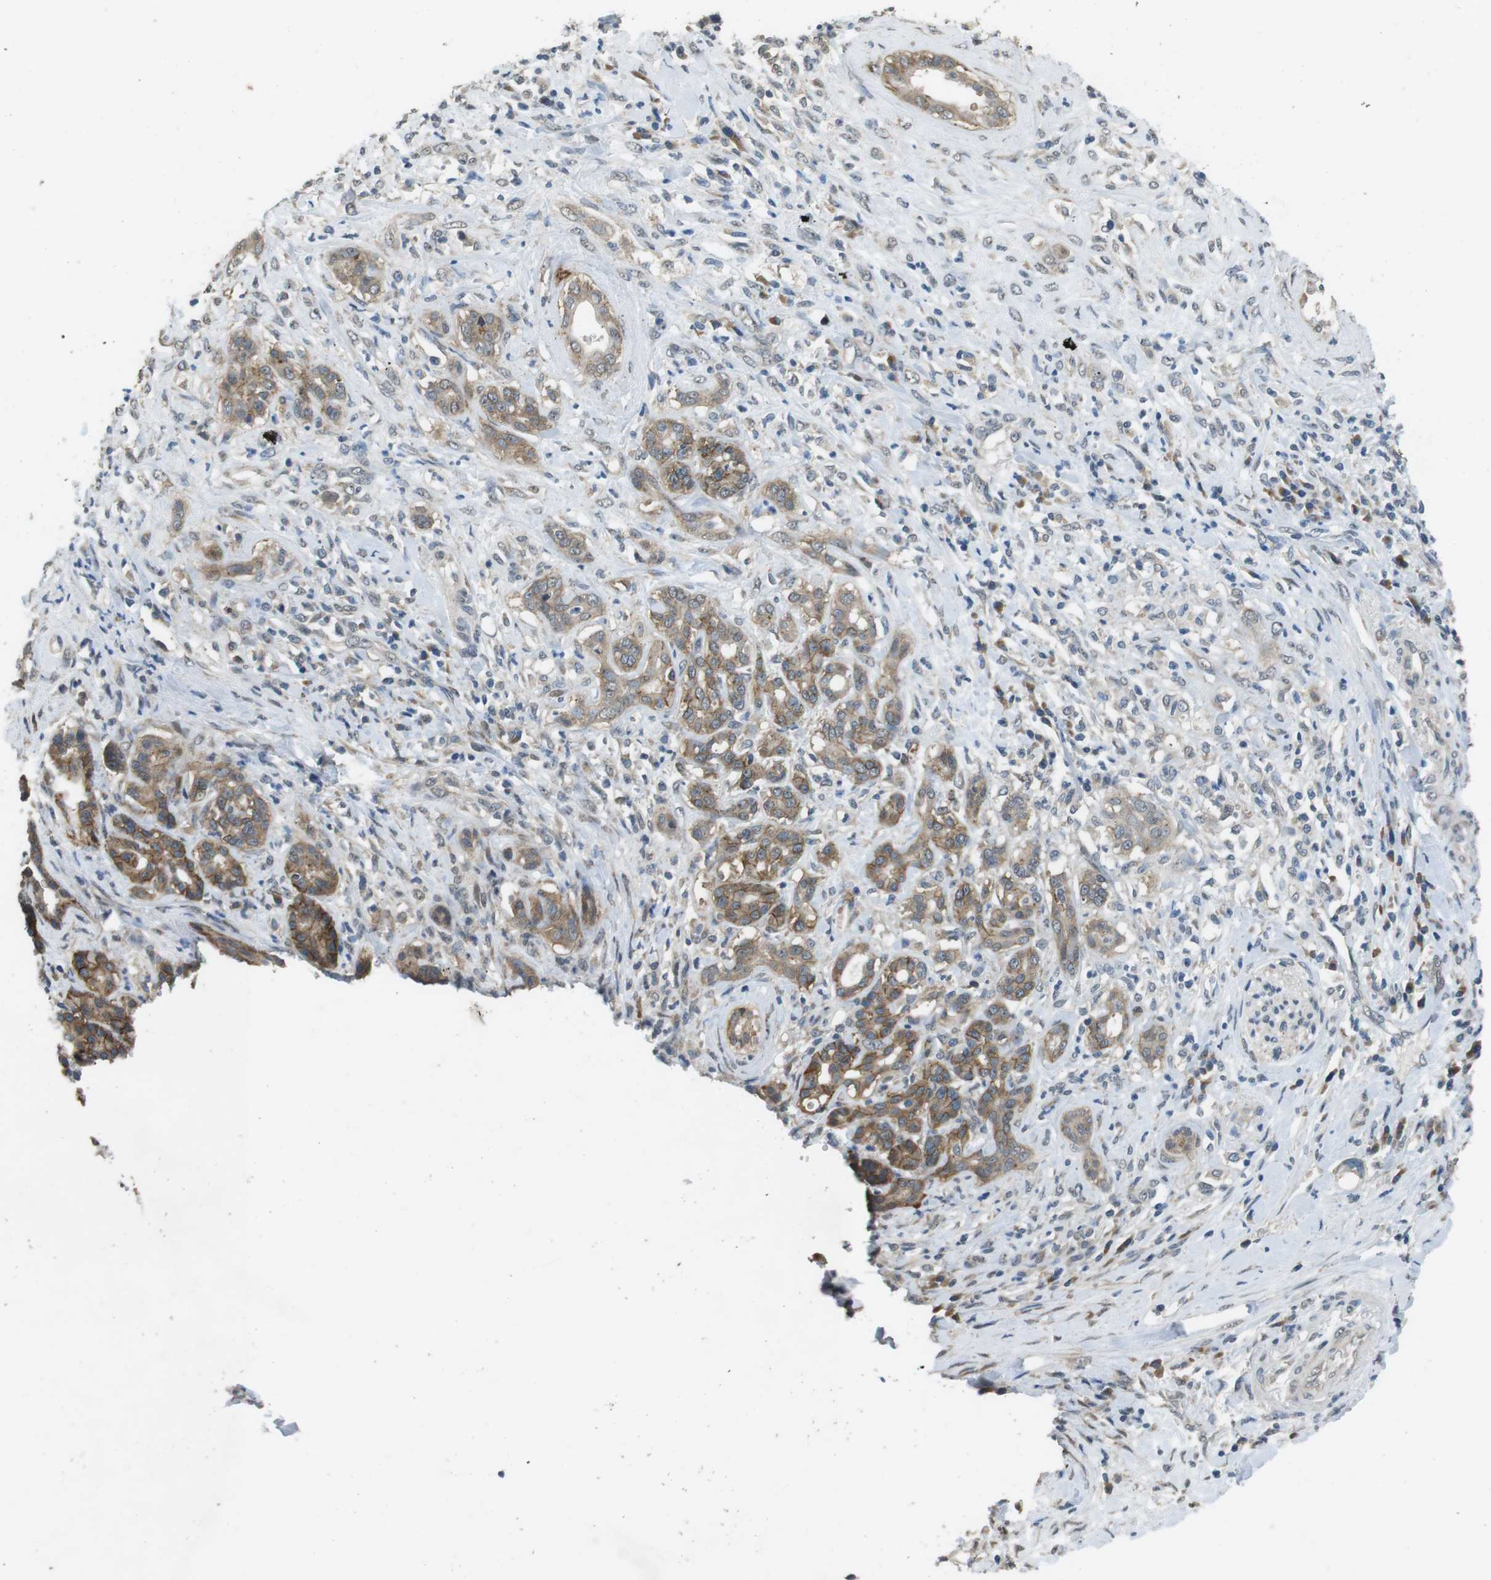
{"staining": {"intensity": "moderate", "quantity": ">75%", "location": "cytoplasmic/membranous"}, "tissue": "pancreatic cancer", "cell_type": "Tumor cells", "image_type": "cancer", "snomed": [{"axis": "morphology", "description": "Adenocarcinoma, NOS"}, {"axis": "topography", "description": "Pancreas"}], "caption": "Protein expression analysis of human pancreatic adenocarcinoma reveals moderate cytoplasmic/membranous positivity in approximately >75% of tumor cells.", "gene": "CLDN7", "patient": {"sex": "female", "age": 56}}